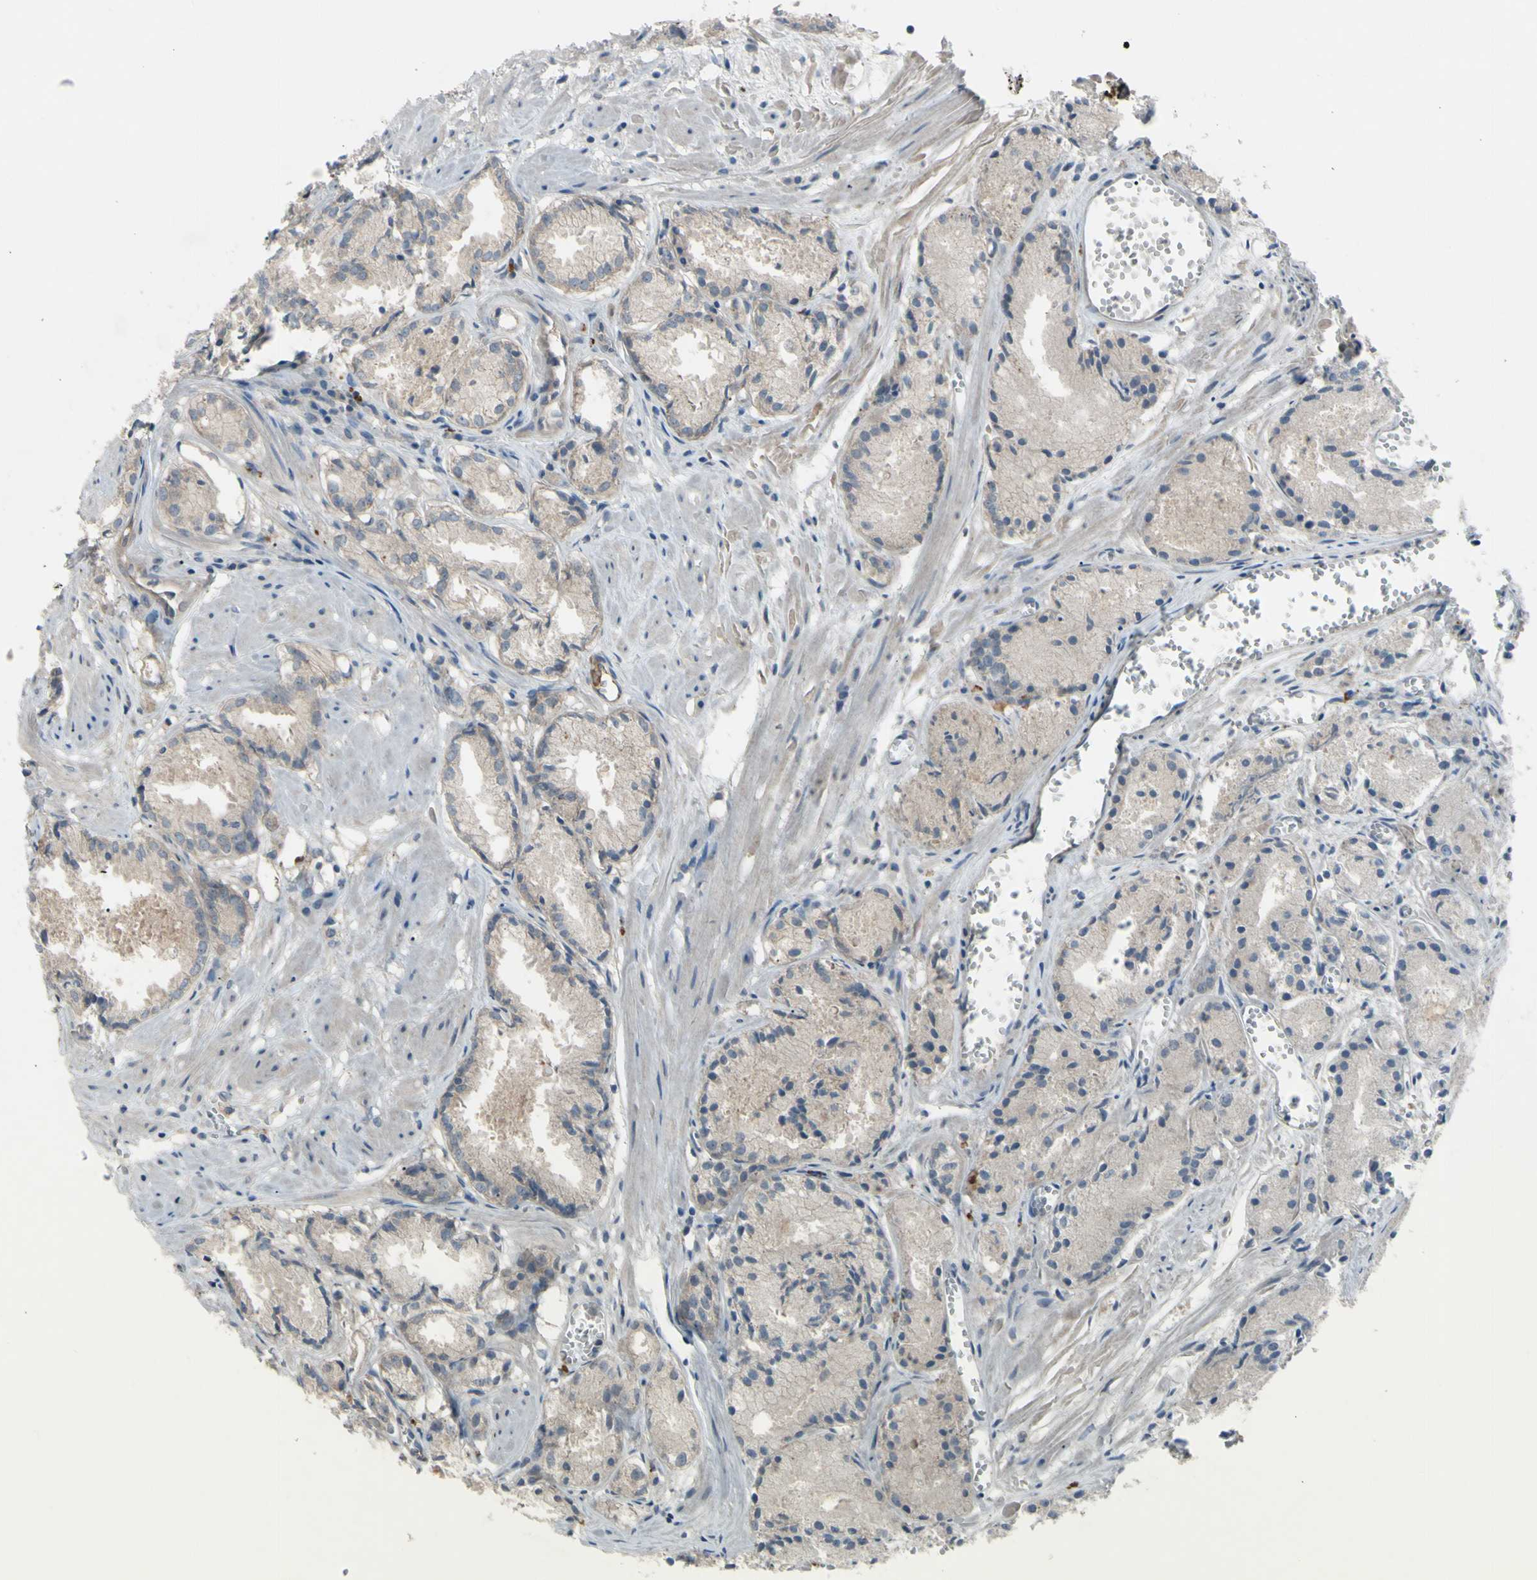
{"staining": {"intensity": "weak", "quantity": ">75%", "location": "cytoplasmic/membranous"}, "tissue": "prostate cancer", "cell_type": "Tumor cells", "image_type": "cancer", "snomed": [{"axis": "morphology", "description": "Adenocarcinoma, Low grade"}, {"axis": "topography", "description": "Prostate"}], "caption": "Prostate low-grade adenocarcinoma stained for a protein exhibits weak cytoplasmic/membranous positivity in tumor cells.", "gene": "AFP", "patient": {"sex": "male", "age": 72}}